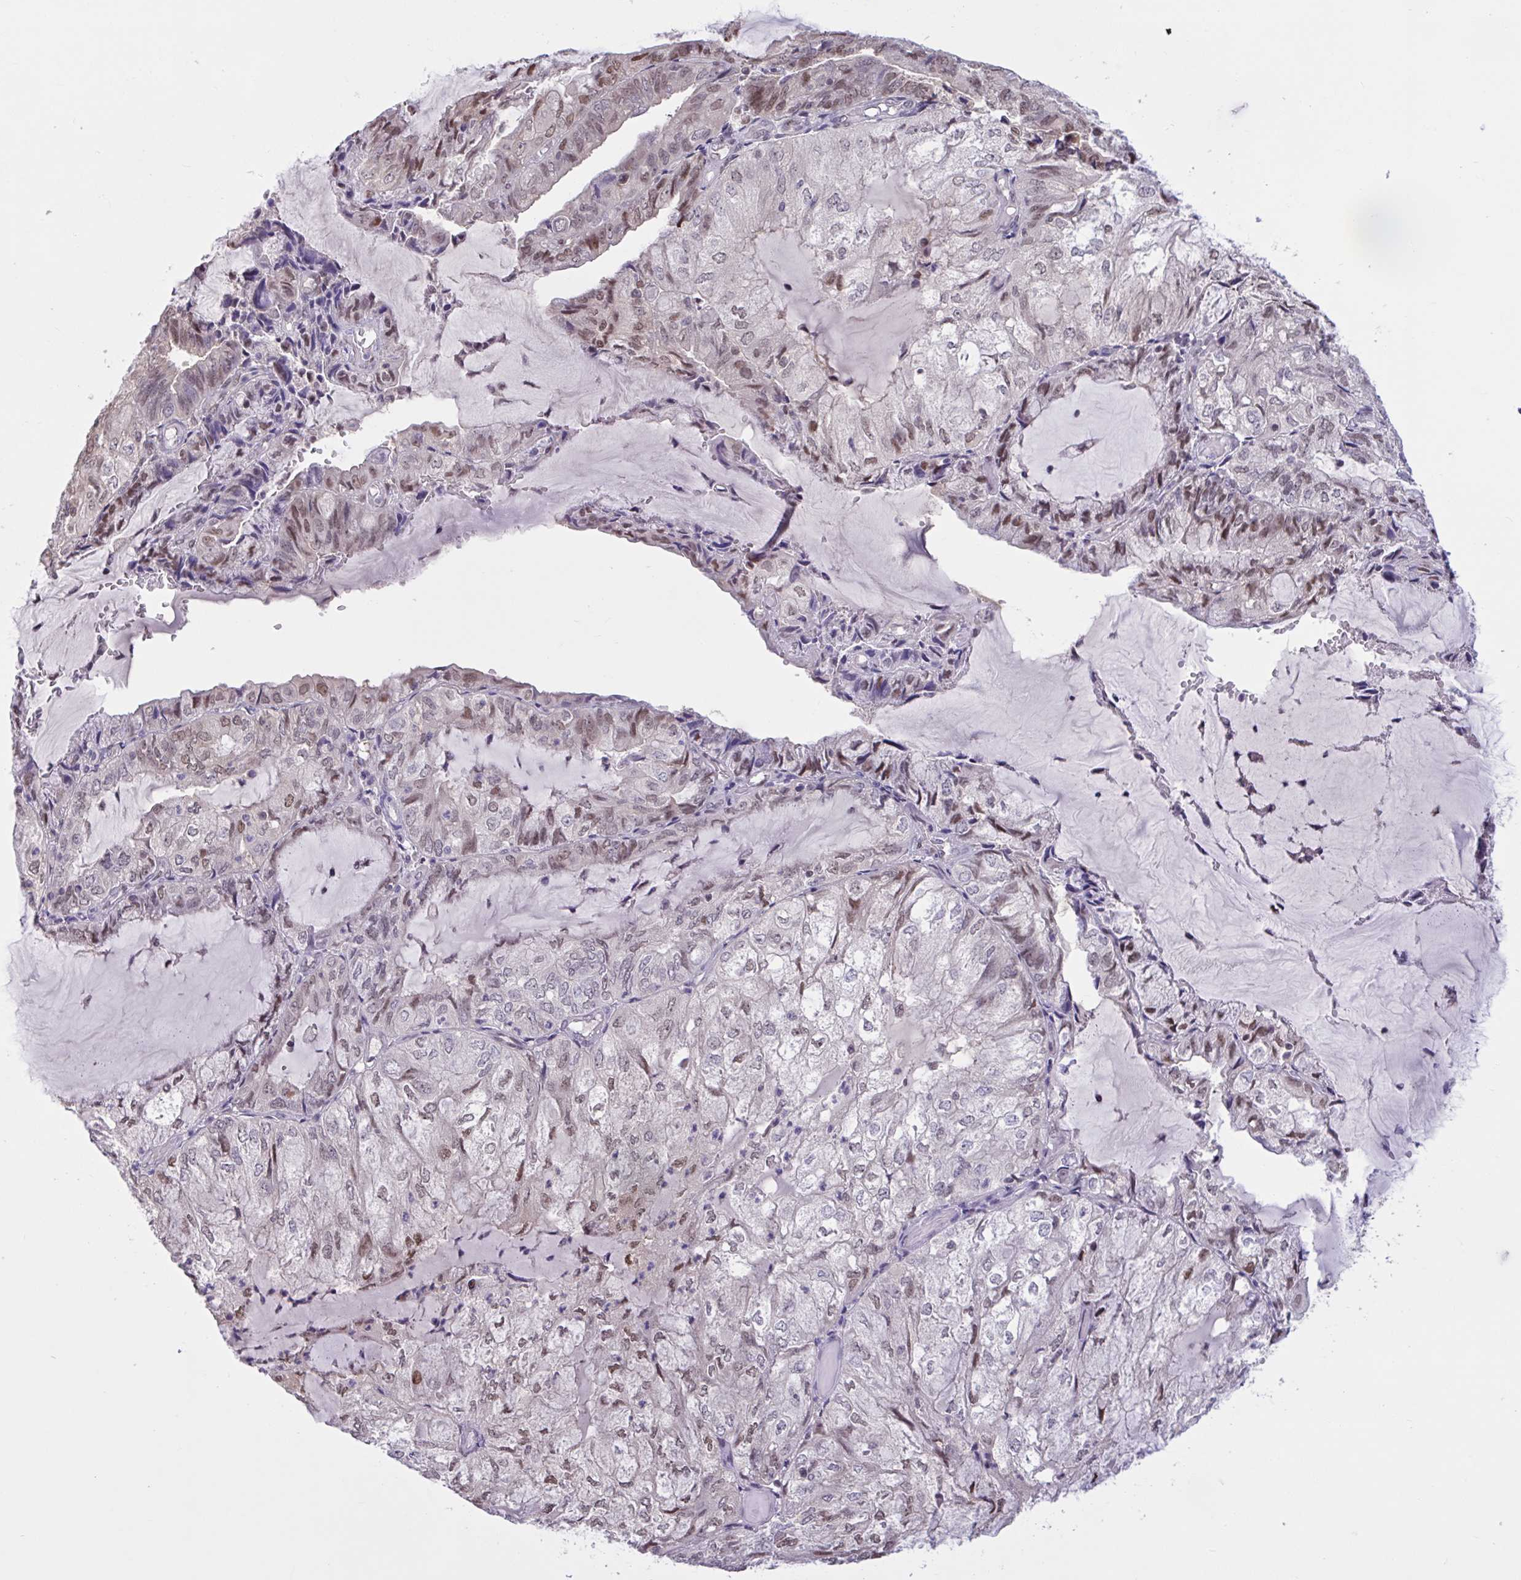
{"staining": {"intensity": "moderate", "quantity": "<25%", "location": "nuclear"}, "tissue": "endometrial cancer", "cell_type": "Tumor cells", "image_type": "cancer", "snomed": [{"axis": "morphology", "description": "Adenocarcinoma, NOS"}, {"axis": "topography", "description": "Endometrium"}], "caption": "About <25% of tumor cells in human endometrial adenocarcinoma display moderate nuclear protein staining as visualized by brown immunohistochemical staining.", "gene": "RBL1", "patient": {"sex": "female", "age": 81}}